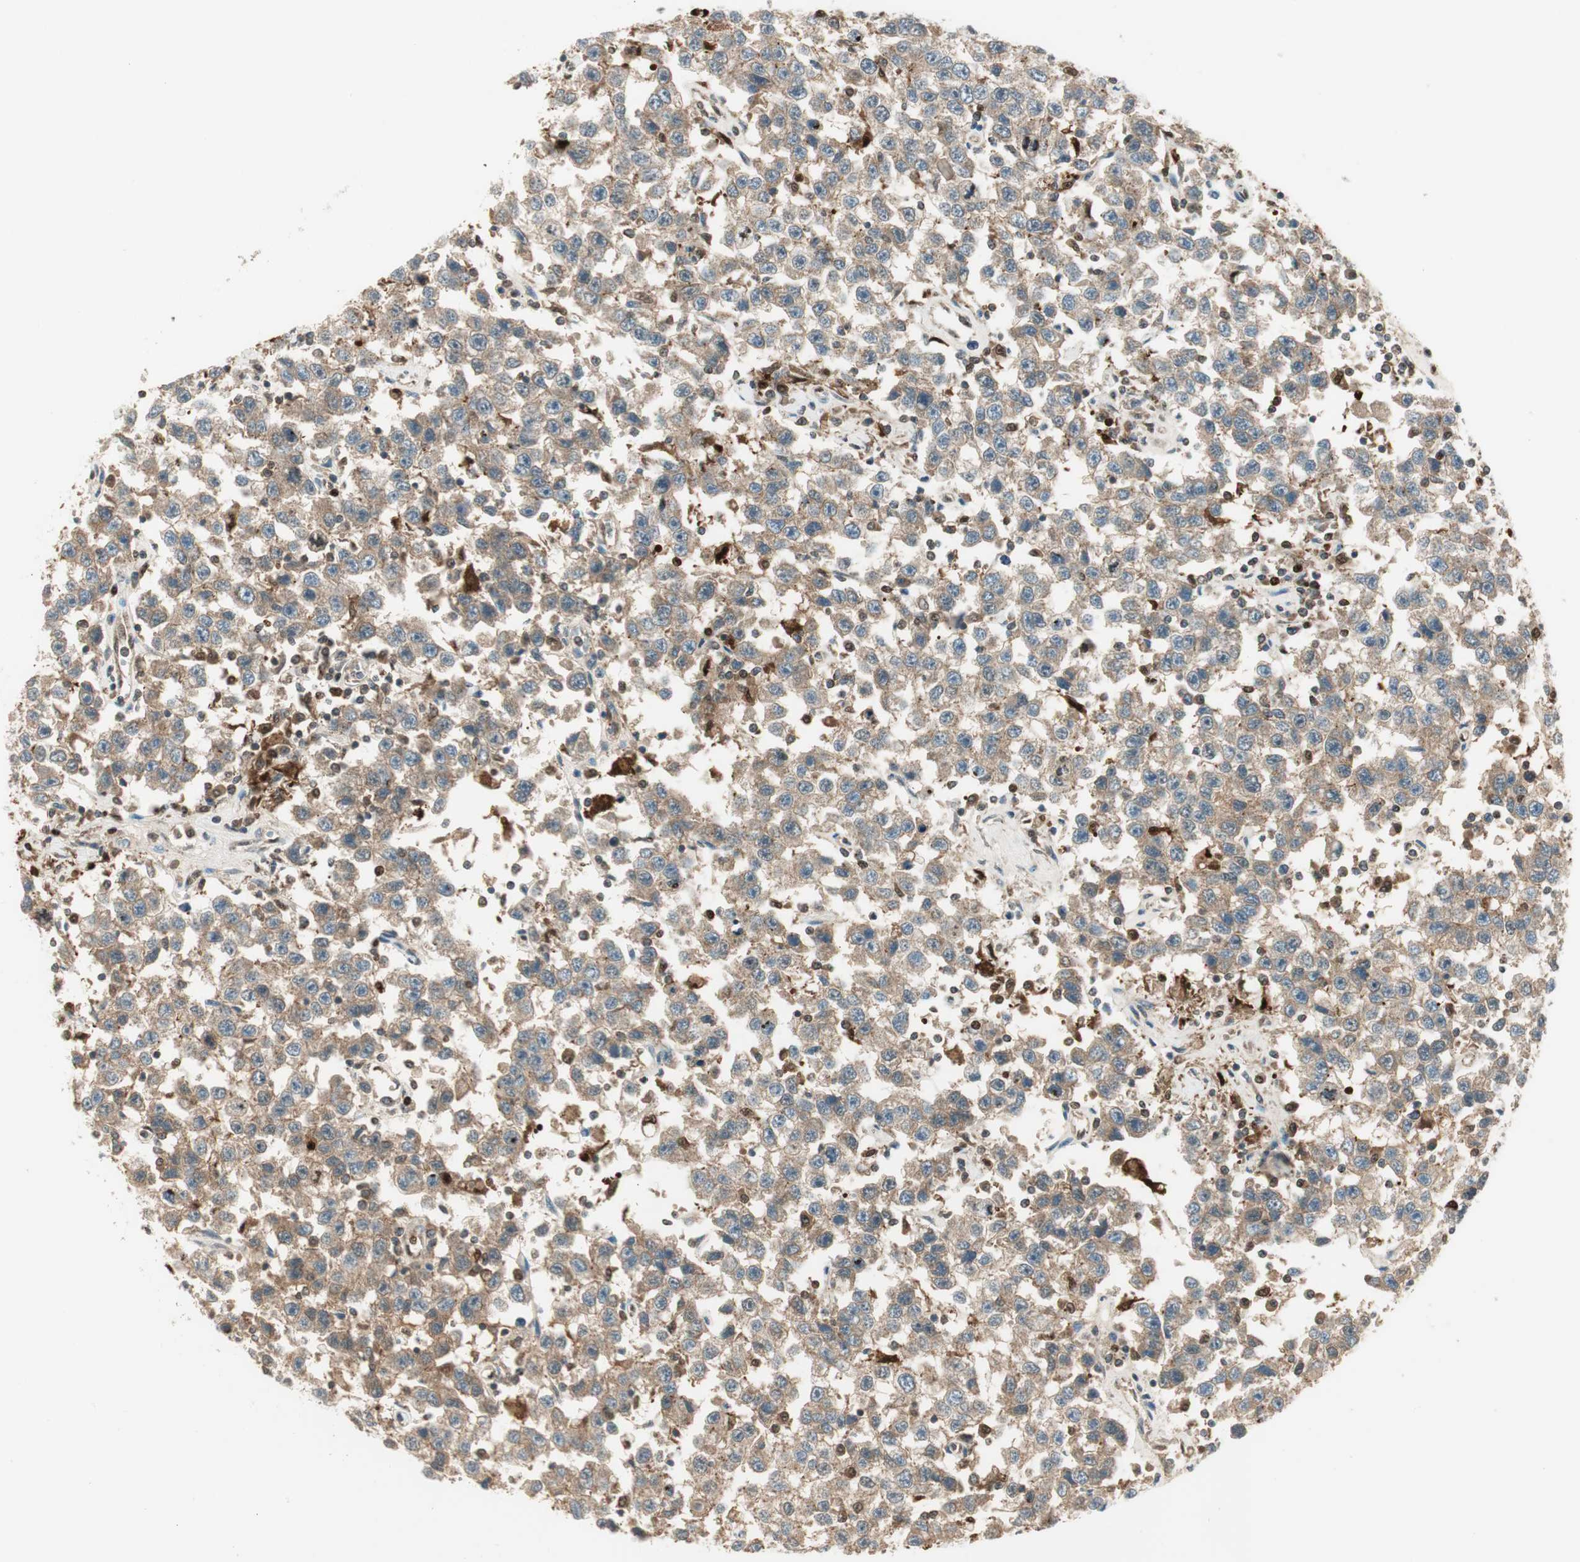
{"staining": {"intensity": "weak", "quantity": ">75%", "location": "cytoplasmic/membranous"}, "tissue": "testis cancer", "cell_type": "Tumor cells", "image_type": "cancer", "snomed": [{"axis": "morphology", "description": "Seminoma, NOS"}, {"axis": "topography", "description": "Testis"}], "caption": "Immunohistochemistry (IHC) staining of testis seminoma, which demonstrates low levels of weak cytoplasmic/membranous staining in about >75% of tumor cells indicating weak cytoplasmic/membranous protein positivity. The staining was performed using DAB (3,3'-diaminobenzidine) (brown) for protein detection and nuclei were counterstained in hematoxylin (blue).", "gene": "LTA4H", "patient": {"sex": "male", "age": 41}}